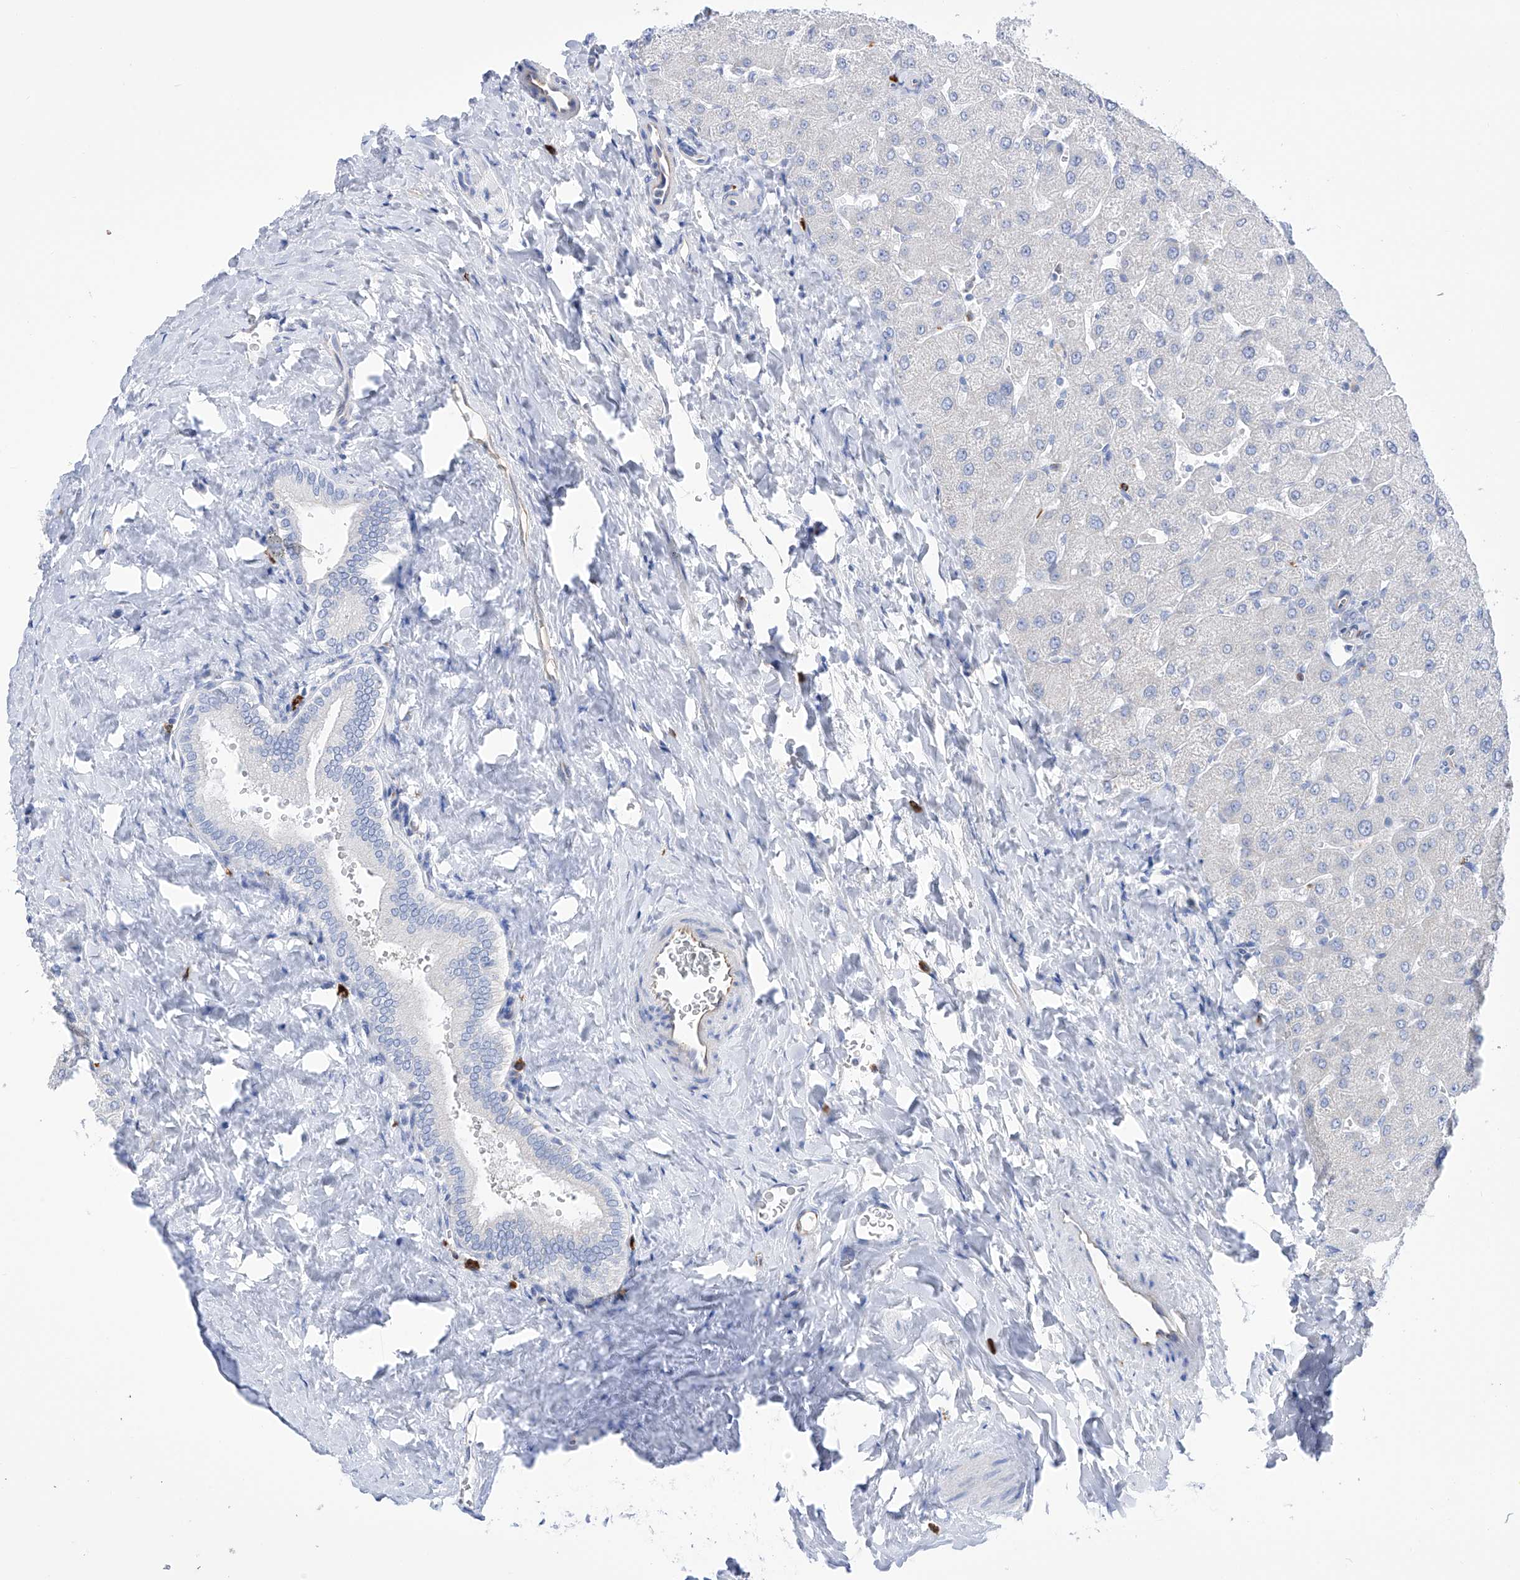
{"staining": {"intensity": "negative", "quantity": "none", "location": "none"}, "tissue": "liver", "cell_type": "Cholangiocytes", "image_type": "normal", "snomed": [{"axis": "morphology", "description": "Normal tissue, NOS"}, {"axis": "topography", "description": "Liver"}], "caption": "Immunohistochemical staining of unremarkable liver exhibits no significant positivity in cholangiocytes. Brightfield microscopy of immunohistochemistry (IHC) stained with DAB (brown) and hematoxylin (blue), captured at high magnification.", "gene": "FLG", "patient": {"sex": "male", "age": 55}}